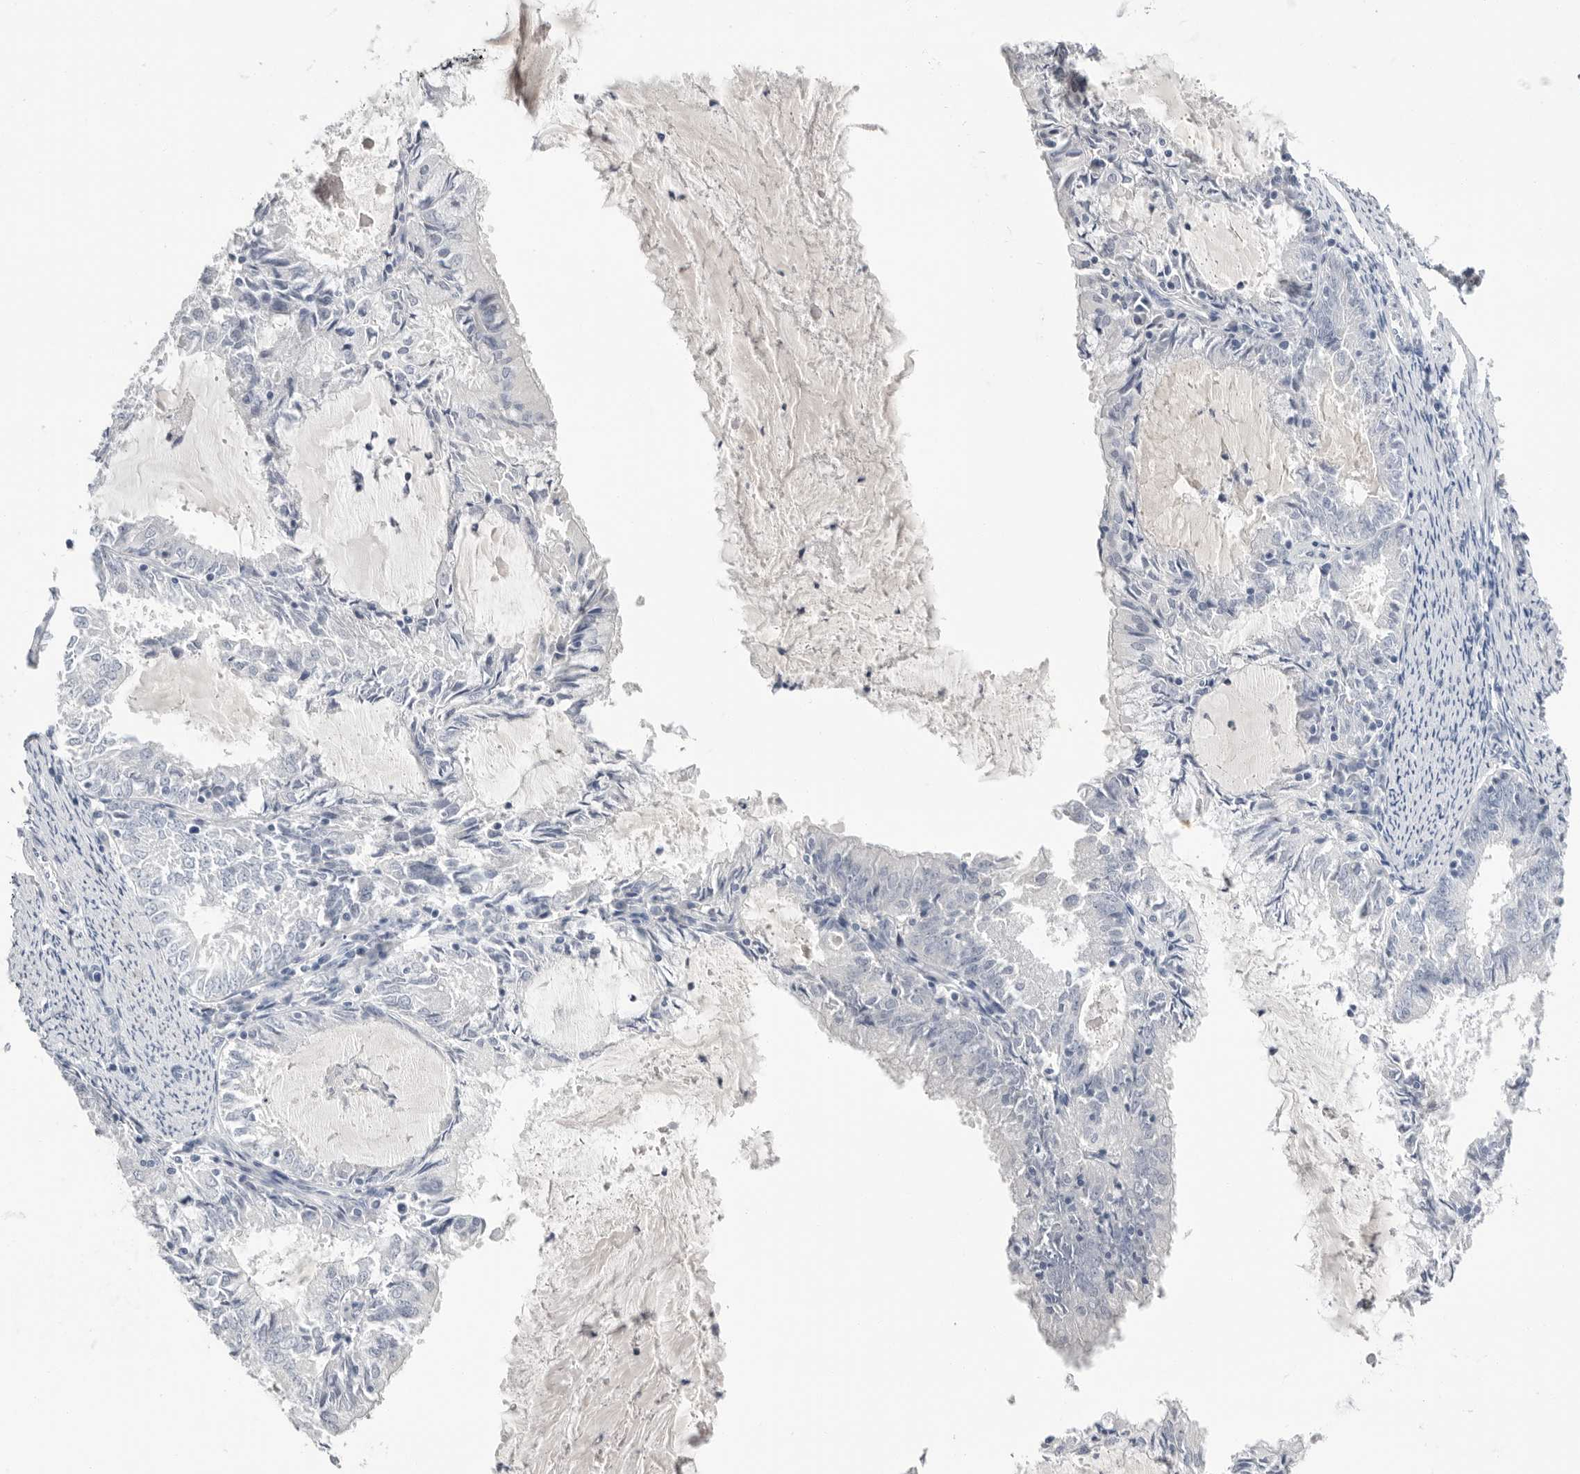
{"staining": {"intensity": "negative", "quantity": "none", "location": "none"}, "tissue": "endometrial cancer", "cell_type": "Tumor cells", "image_type": "cancer", "snomed": [{"axis": "morphology", "description": "Adenocarcinoma, NOS"}, {"axis": "topography", "description": "Endometrium"}], "caption": "Protein analysis of adenocarcinoma (endometrial) displays no significant staining in tumor cells. (DAB IHC visualized using brightfield microscopy, high magnification).", "gene": "APOA2", "patient": {"sex": "female", "age": 57}}